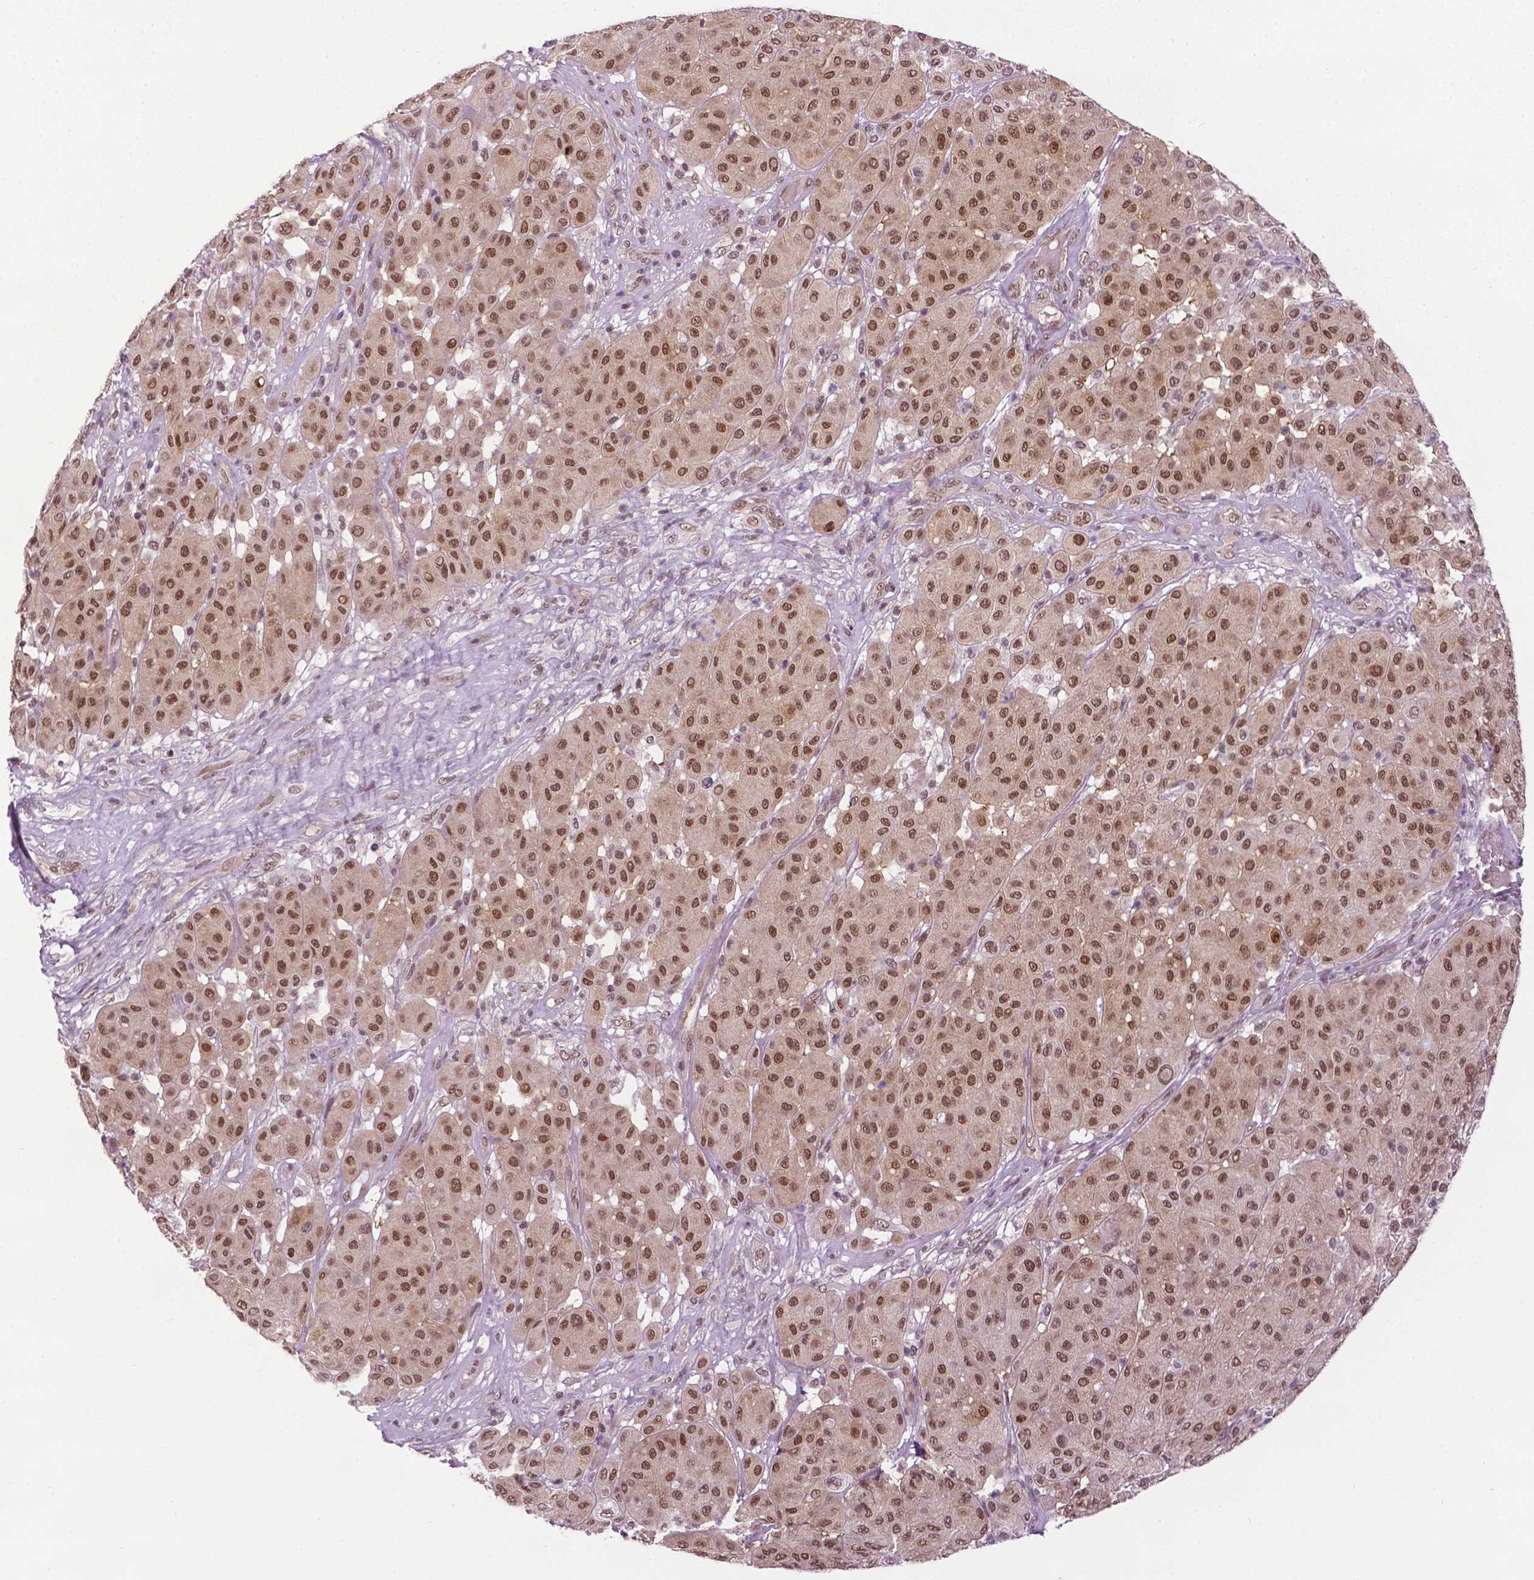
{"staining": {"intensity": "moderate", "quantity": ">75%", "location": "nuclear"}, "tissue": "melanoma", "cell_type": "Tumor cells", "image_type": "cancer", "snomed": [{"axis": "morphology", "description": "Malignant melanoma, Metastatic site"}, {"axis": "topography", "description": "Smooth muscle"}], "caption": "Immunohistochemistry histopathology image of human malignant melanoma (metastatic site) stained for a protein (brown), which reveals medium levels of moderate nuclear staining in approximately >75% of tumor cells.", "gene": "UBQLN4", "patient": {"sex": "male", "age": 41}}